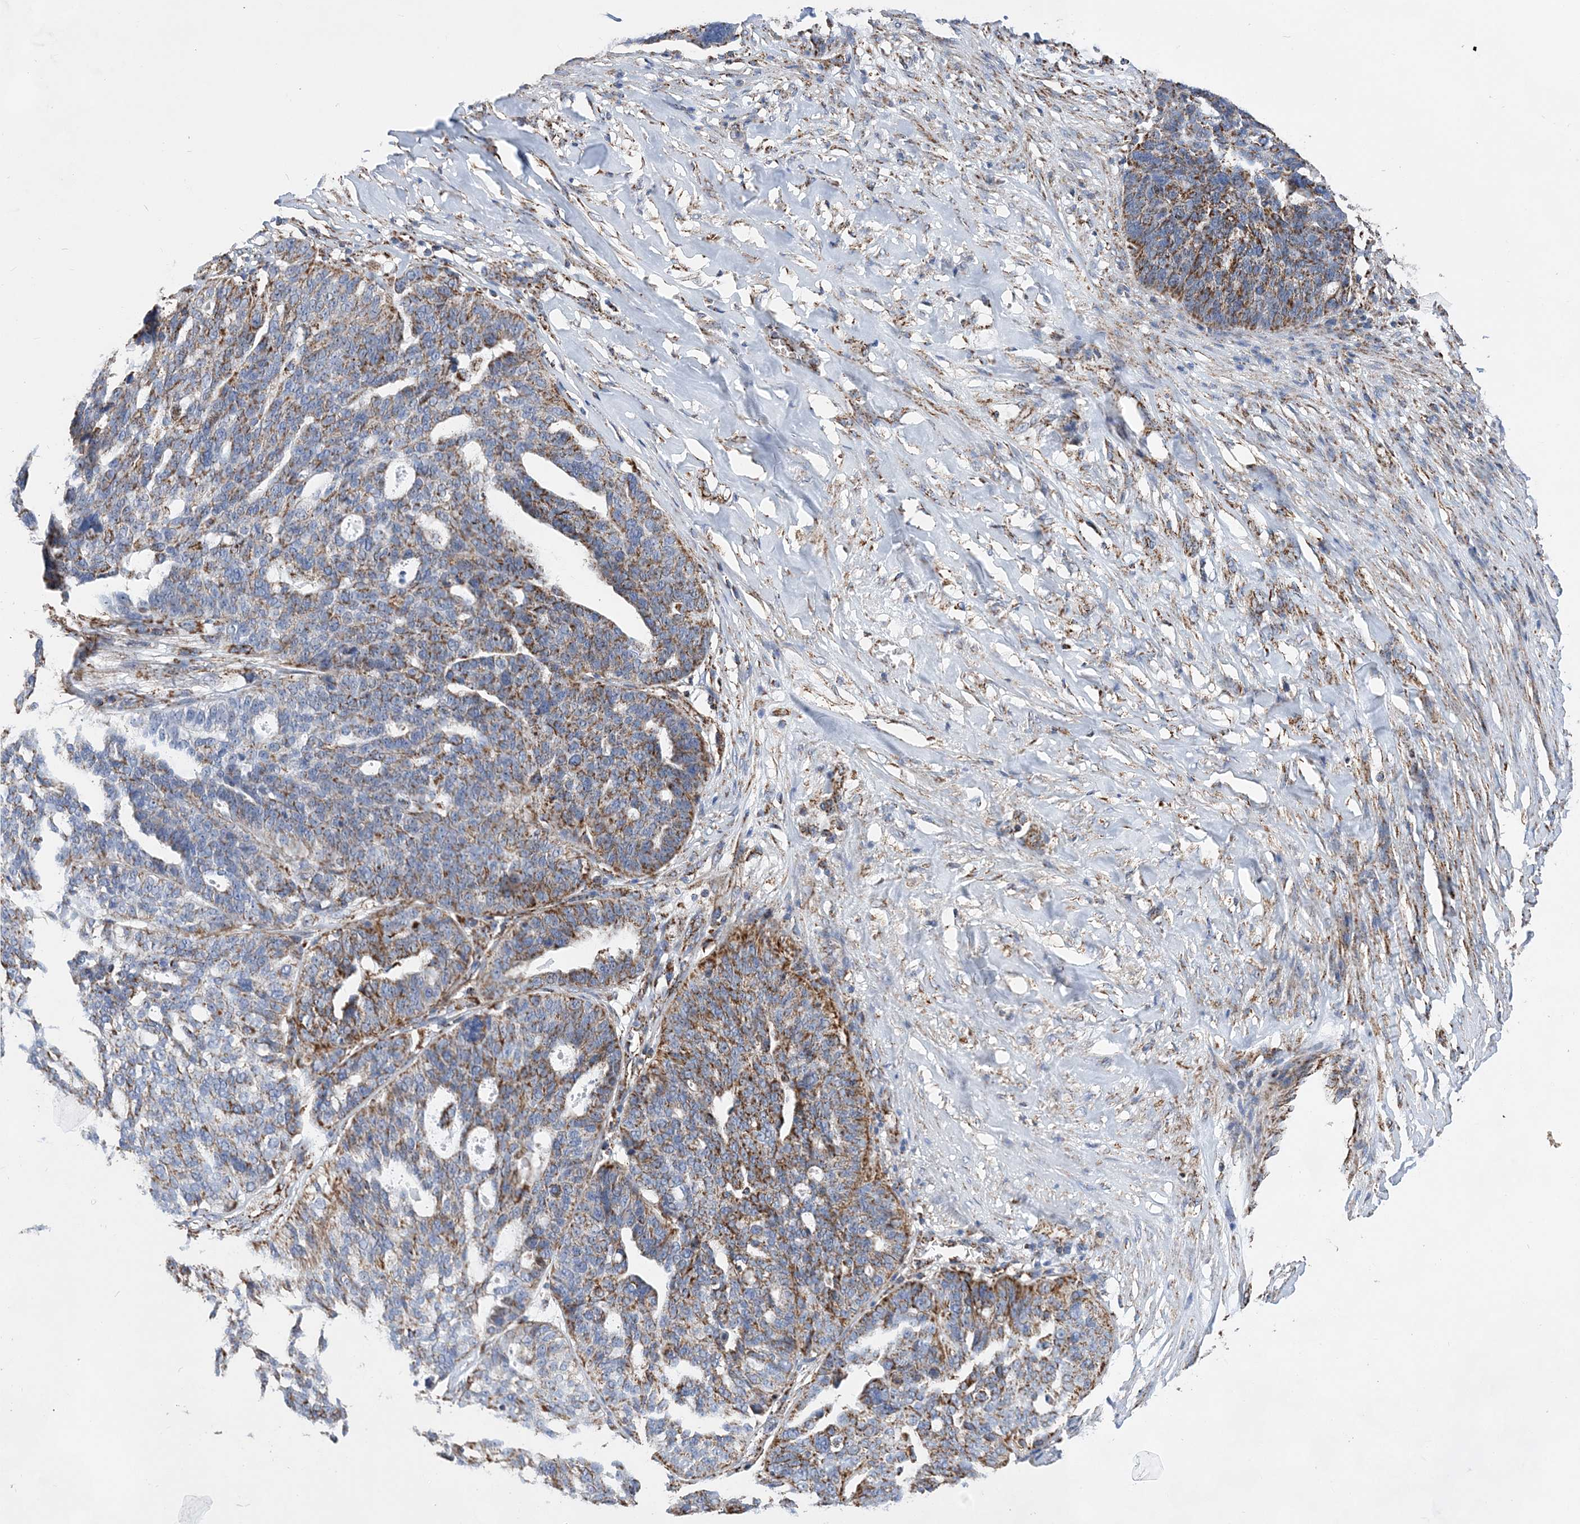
{"staining": {"intensity": "moderate", "quantity": ">75%", "location": "cytoplasmic/membranous"}, "tissue": "ovarian cancer", "cell_type": "Tumor cells", "image_type": "cancer", "snomed": [{"axis": "morphology", "description": "Cystadenocarcinoma, serous, NOS"}, {"axis": "topography", "description": "Ovary"}], "caption": "Protein analysis of serous cystadenocarcinoma (ovarian) tissue displays moderate cytoplasmic/membranous positivity in about >75% of tumor cells.", "gene": "ACOT9", "patient": {"sex": "female", "age": 59}}